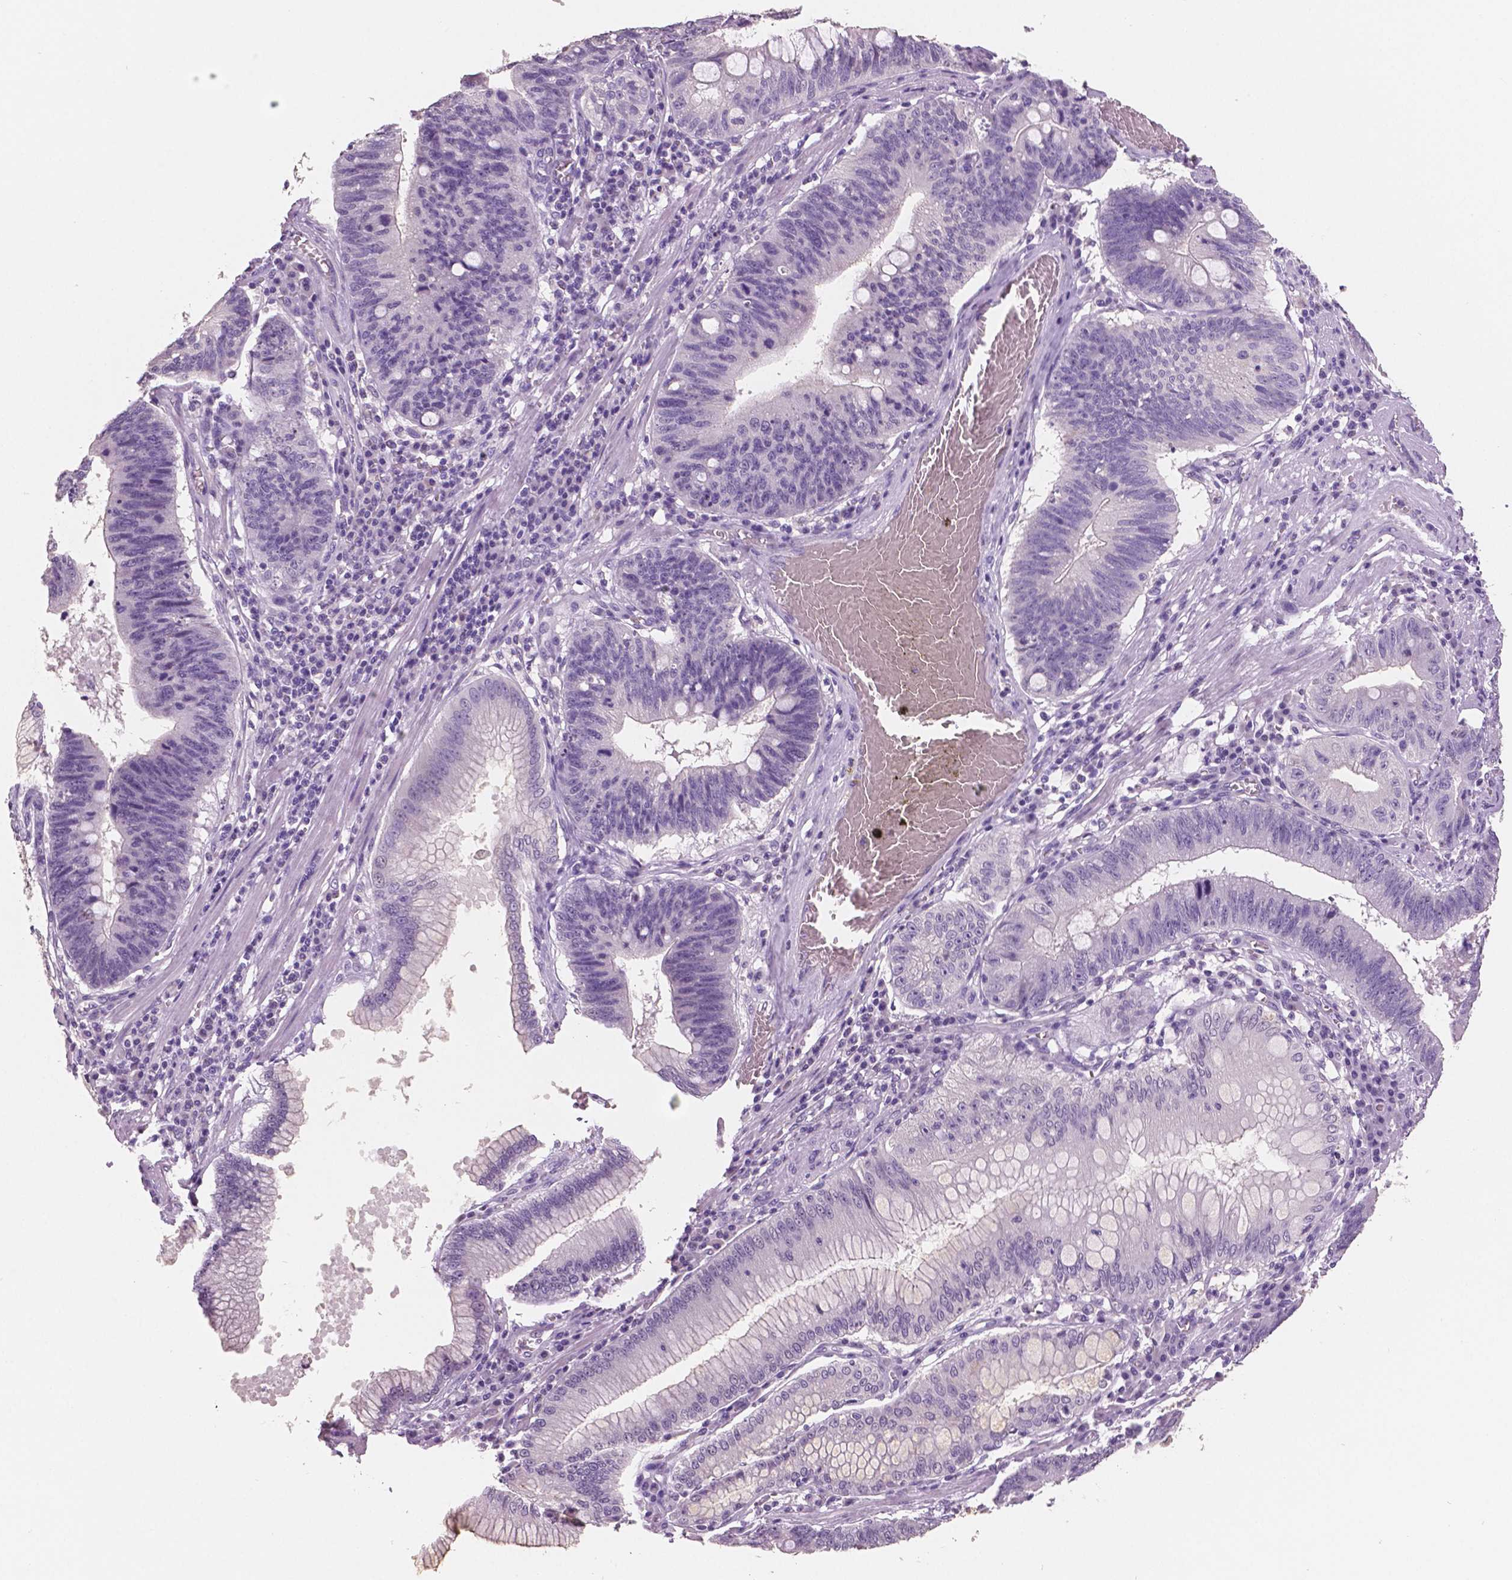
{"staining": {"intensity": "negative", "quantity": "none", "location": "none"}, "tissue": "stomach cancer", "cell_type": "Tumor cells", "image_type": "cancer", "snomed": [{"axis": "morphology", "description": "Adenocarcinoma, NOS"}, {"axis": "topography", "description": "Stomach"}], "caption": "Photomicrograph shows no significant protein staining in tumor cells of adenocarcinoma (stomach).", "gene": "NECAB2", "patient": {"sex": "male", "age": 59}}